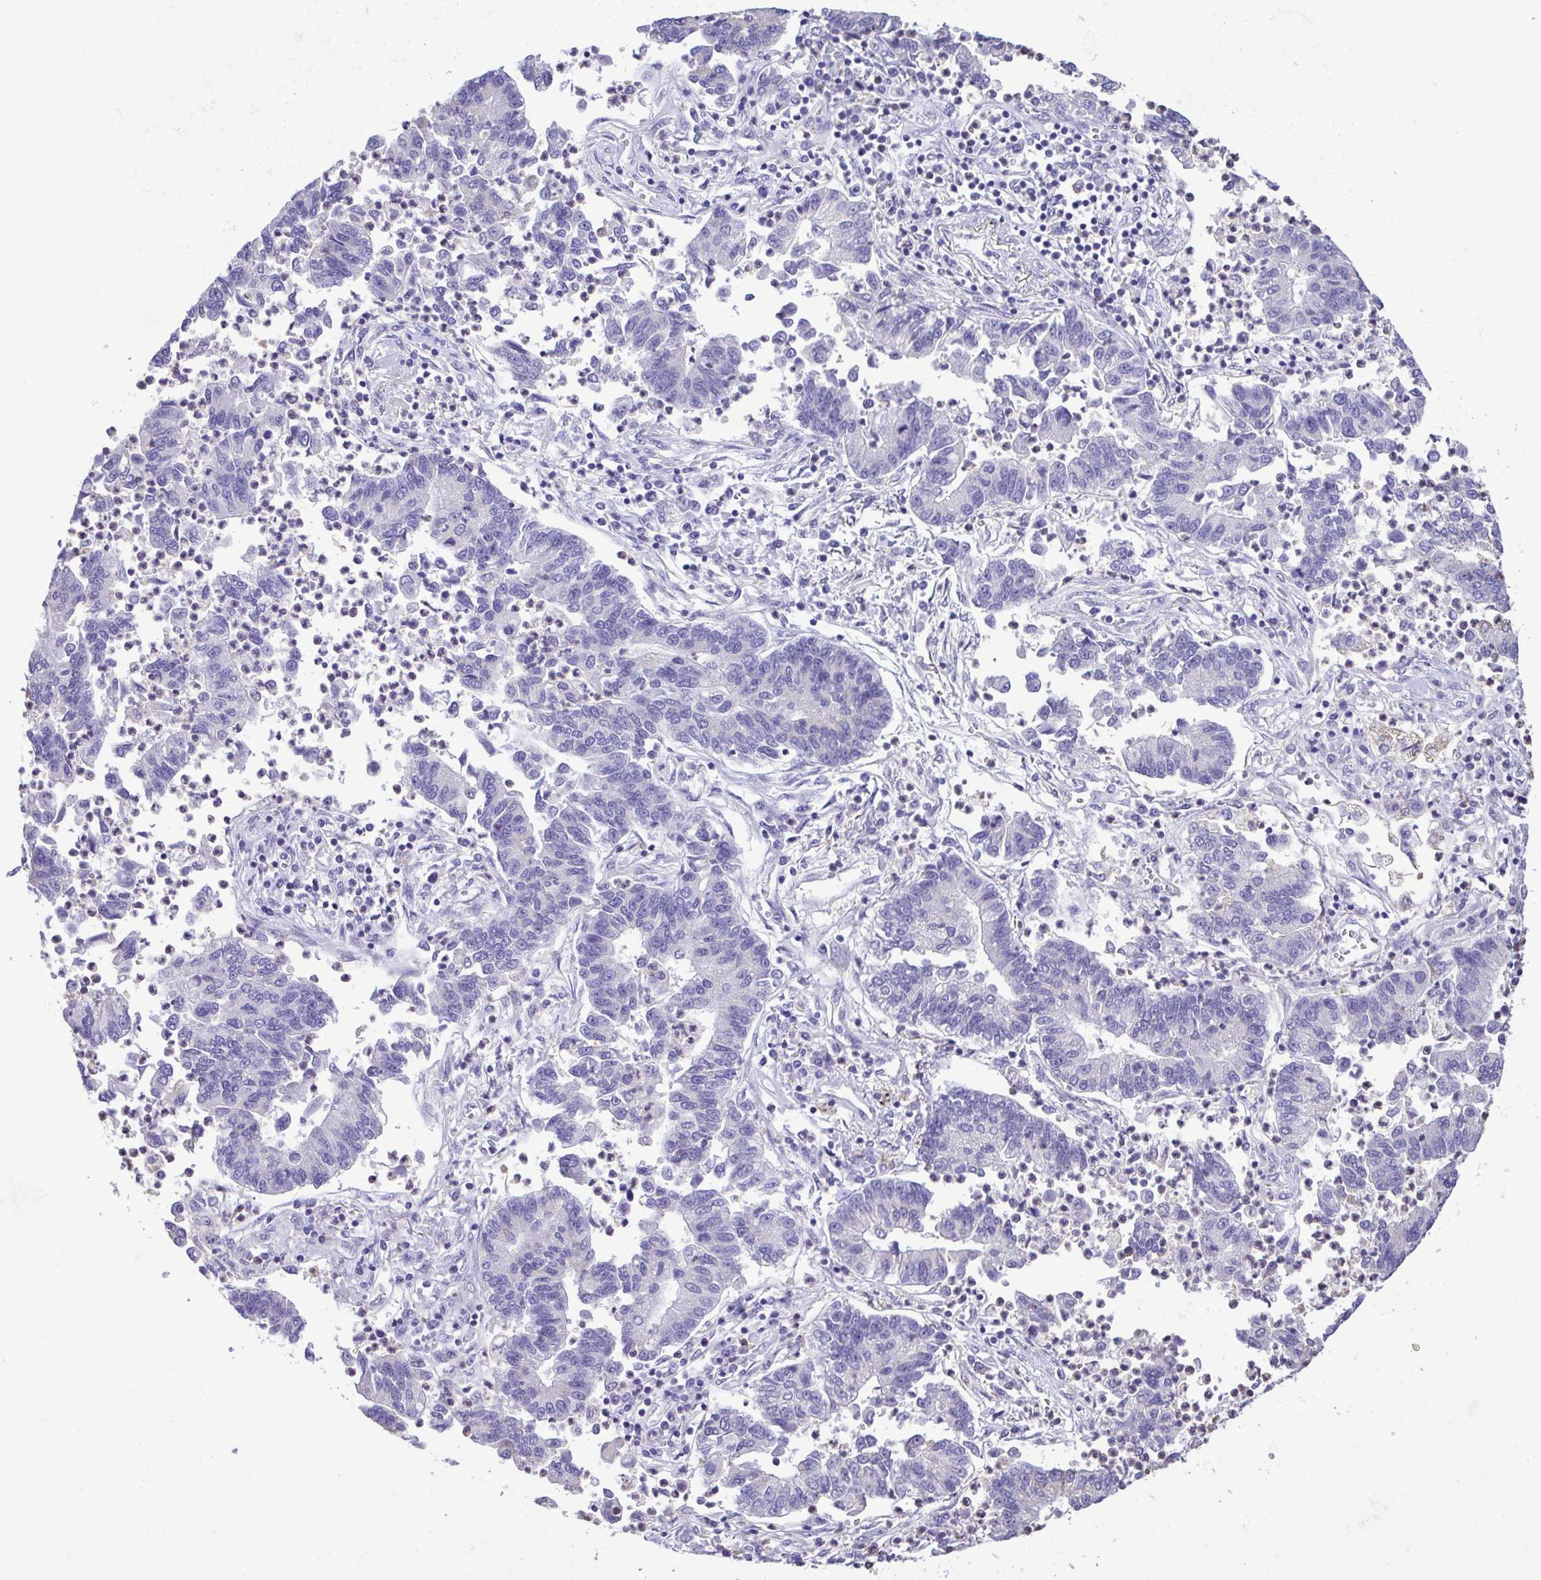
{"staining": {"intensity": "negative", "quantity": "none", "location": "none"}, "tissue": "lung cancer", "cell_type": "Tumor cells", "image_type": "cancer", "snomed": [{"axis": "morphology", "description": "Adenocarcinoma, NOS"}, {"axis": "topography", "description": "Lung"}], "caption": "DAB immunohistochemical staining of human lung adenocarcinoma exhibits no significant positivity in tumor cells. (Immunohistochemistry, brightfield microscopy, high magnification).", "gene": "CBY2", "patient": {"sex": "female", "age": 57}}